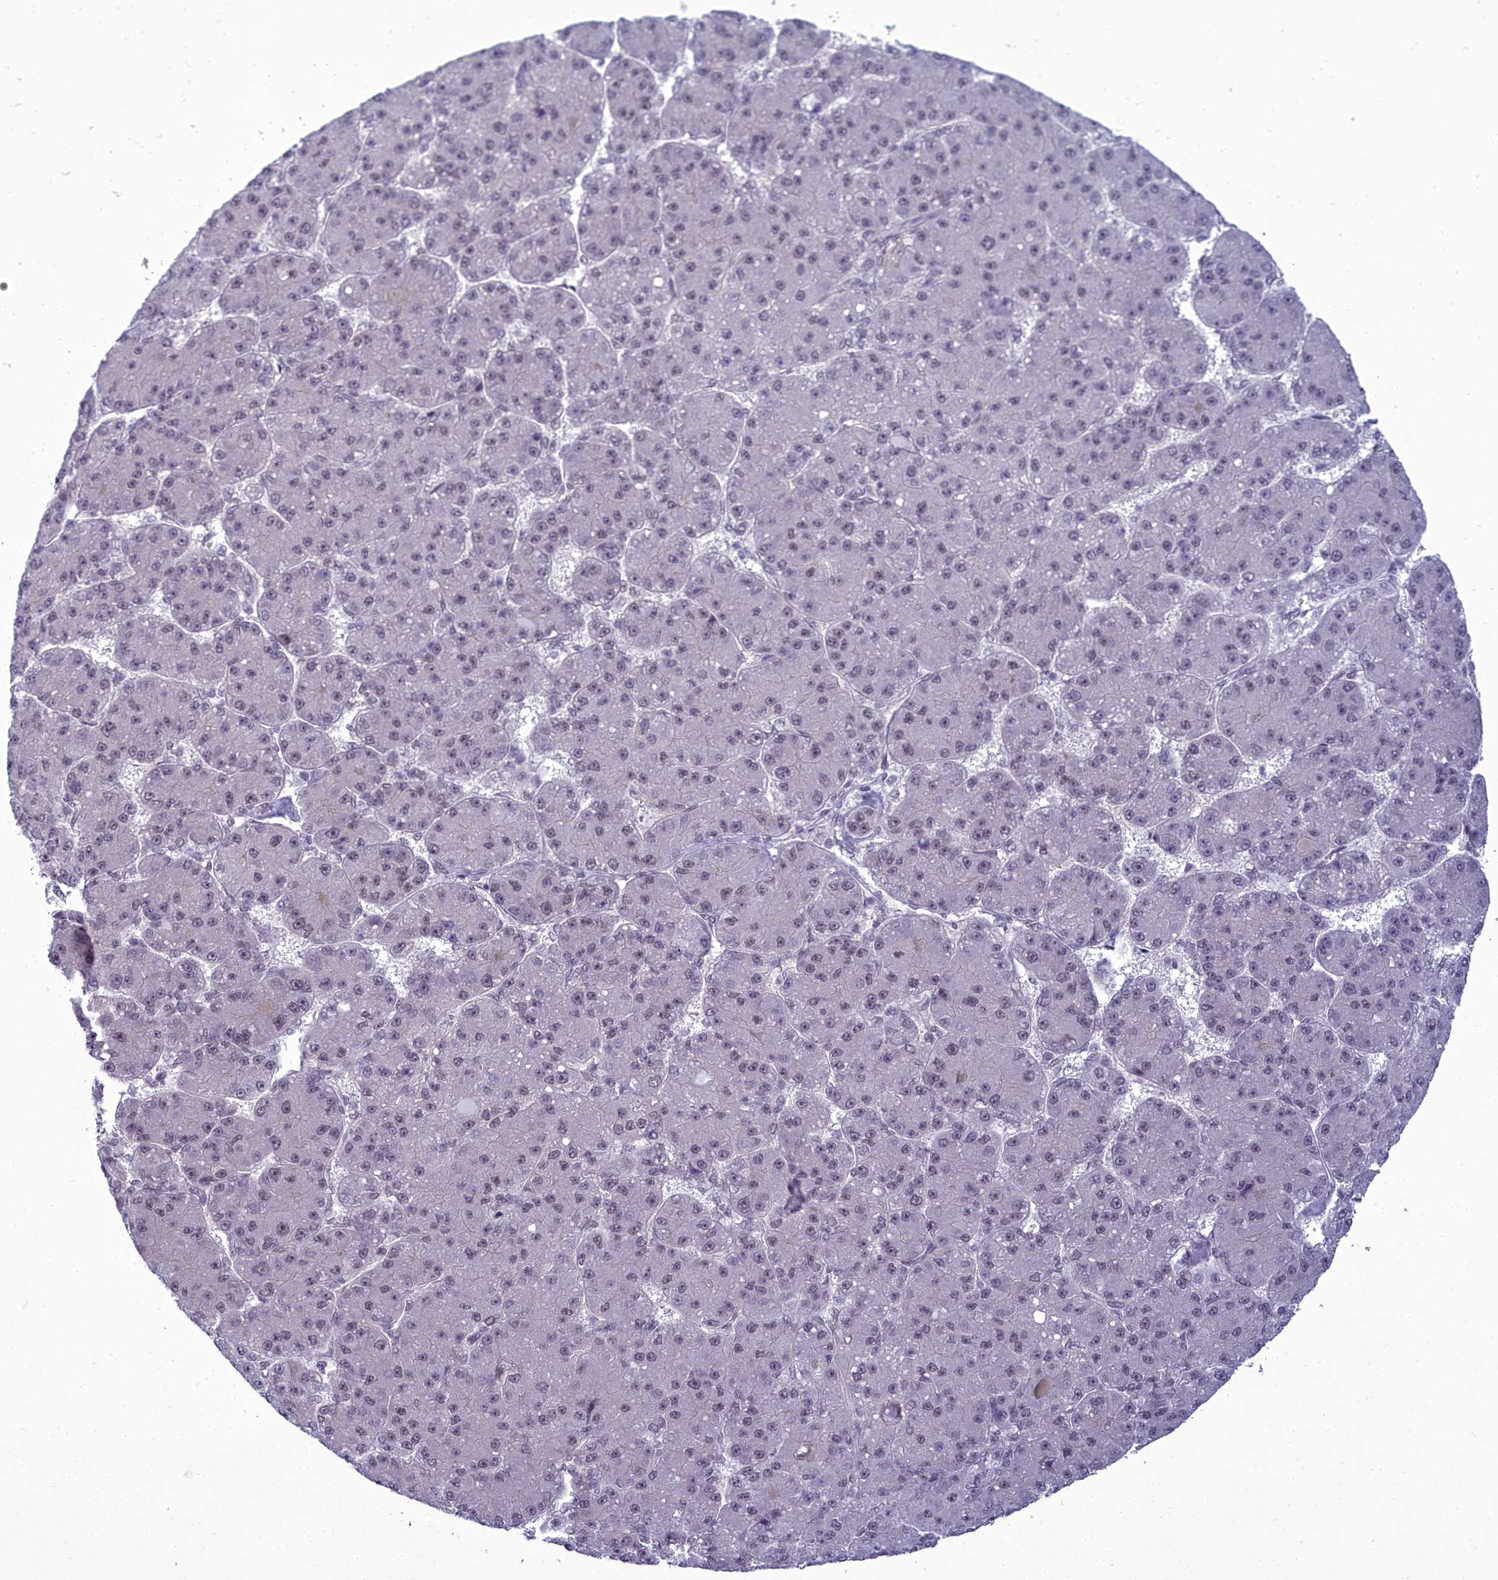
{"staining": {"intensity": "weak", "quantity": "<25%", "location": "nuclear"}, "tissue": "liver cancer", "cell_type": "Tumor cells", "image_type": "cancer", "snomed": [{"axis": "morphology", "description": "Carcinoma, Hepatocellular, NOS"}, {"axis": "topography", "description": "Liver"}], "caption": "The micrograph reveals no staining of tumor cells in liver hepatocellular carcinoma. (DAB (3,3'-diaminobenzidine) IHC, high magnification).", "gene": "CEACAM19", "patient": {"sex": "male", "age": 67}}